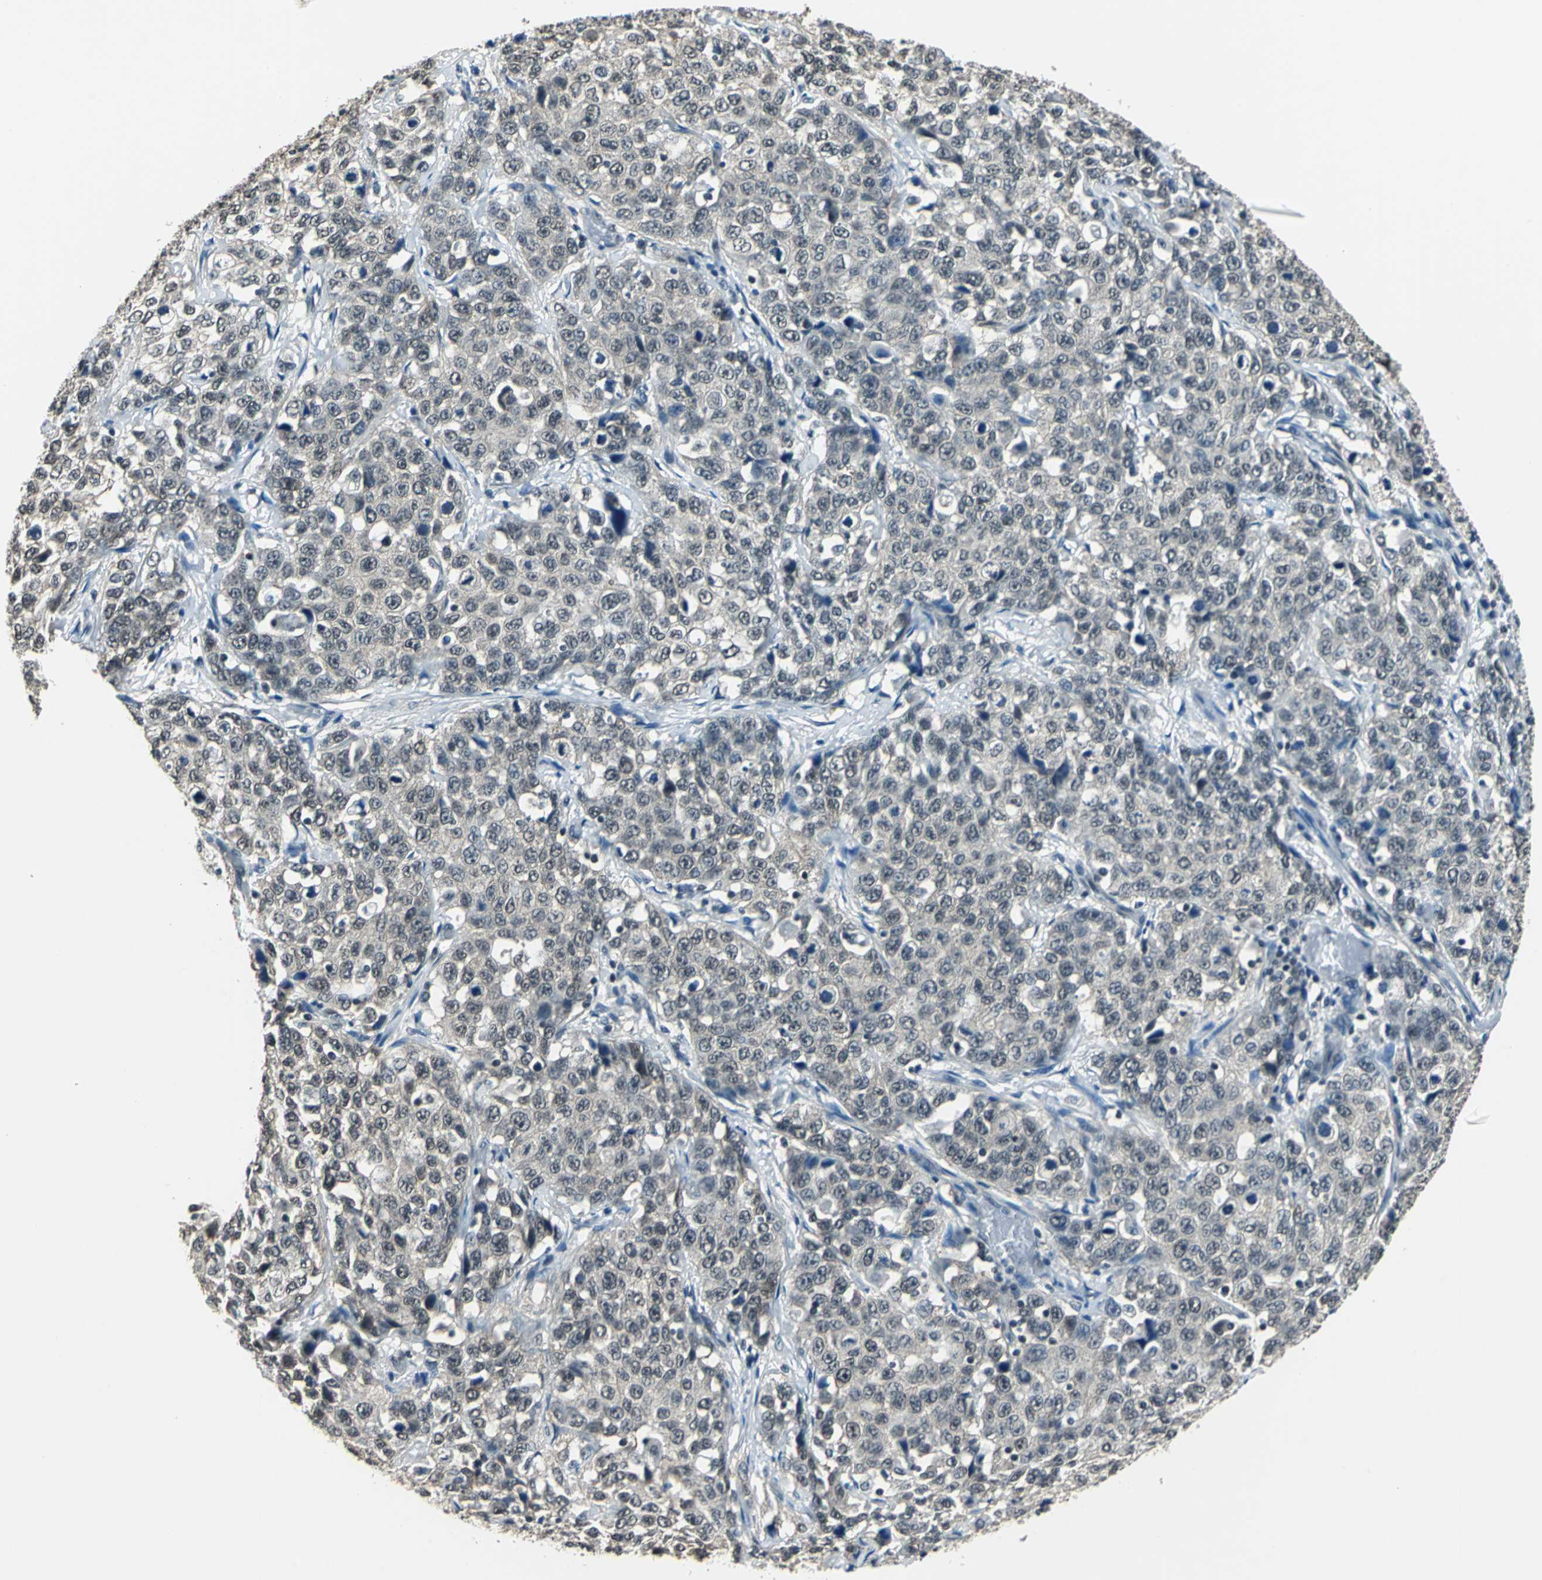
{"staining": {"intensity": "weak", "quantity": ">75%", "location": "cytoplasmic/membranous,nuclear"}, "tissue": "stomach cancer", "cell_type": "Tumor cells", "image_type": "cancer", "snomed": [{"axis": "morphology", "description": "Normal tissue, NOS"}, {"axis": "morphology", "description": "Adenocarcinoma, NOS"}, {"axis": "topography", "description": "Stomach"}], "caption": "Immunohistochemistry image of neoplastic tissue: human stomach adenocarcinoma stained using IHC shows low levels of weak protein expression localized specifically in the cytoplasmic/membranous and nuclear of tumor cells, appearing as a cytoplasmic/membranous and nuclear brown color.", "gene": "RBM14", "patient": {"sex": "male", "age": 48}}